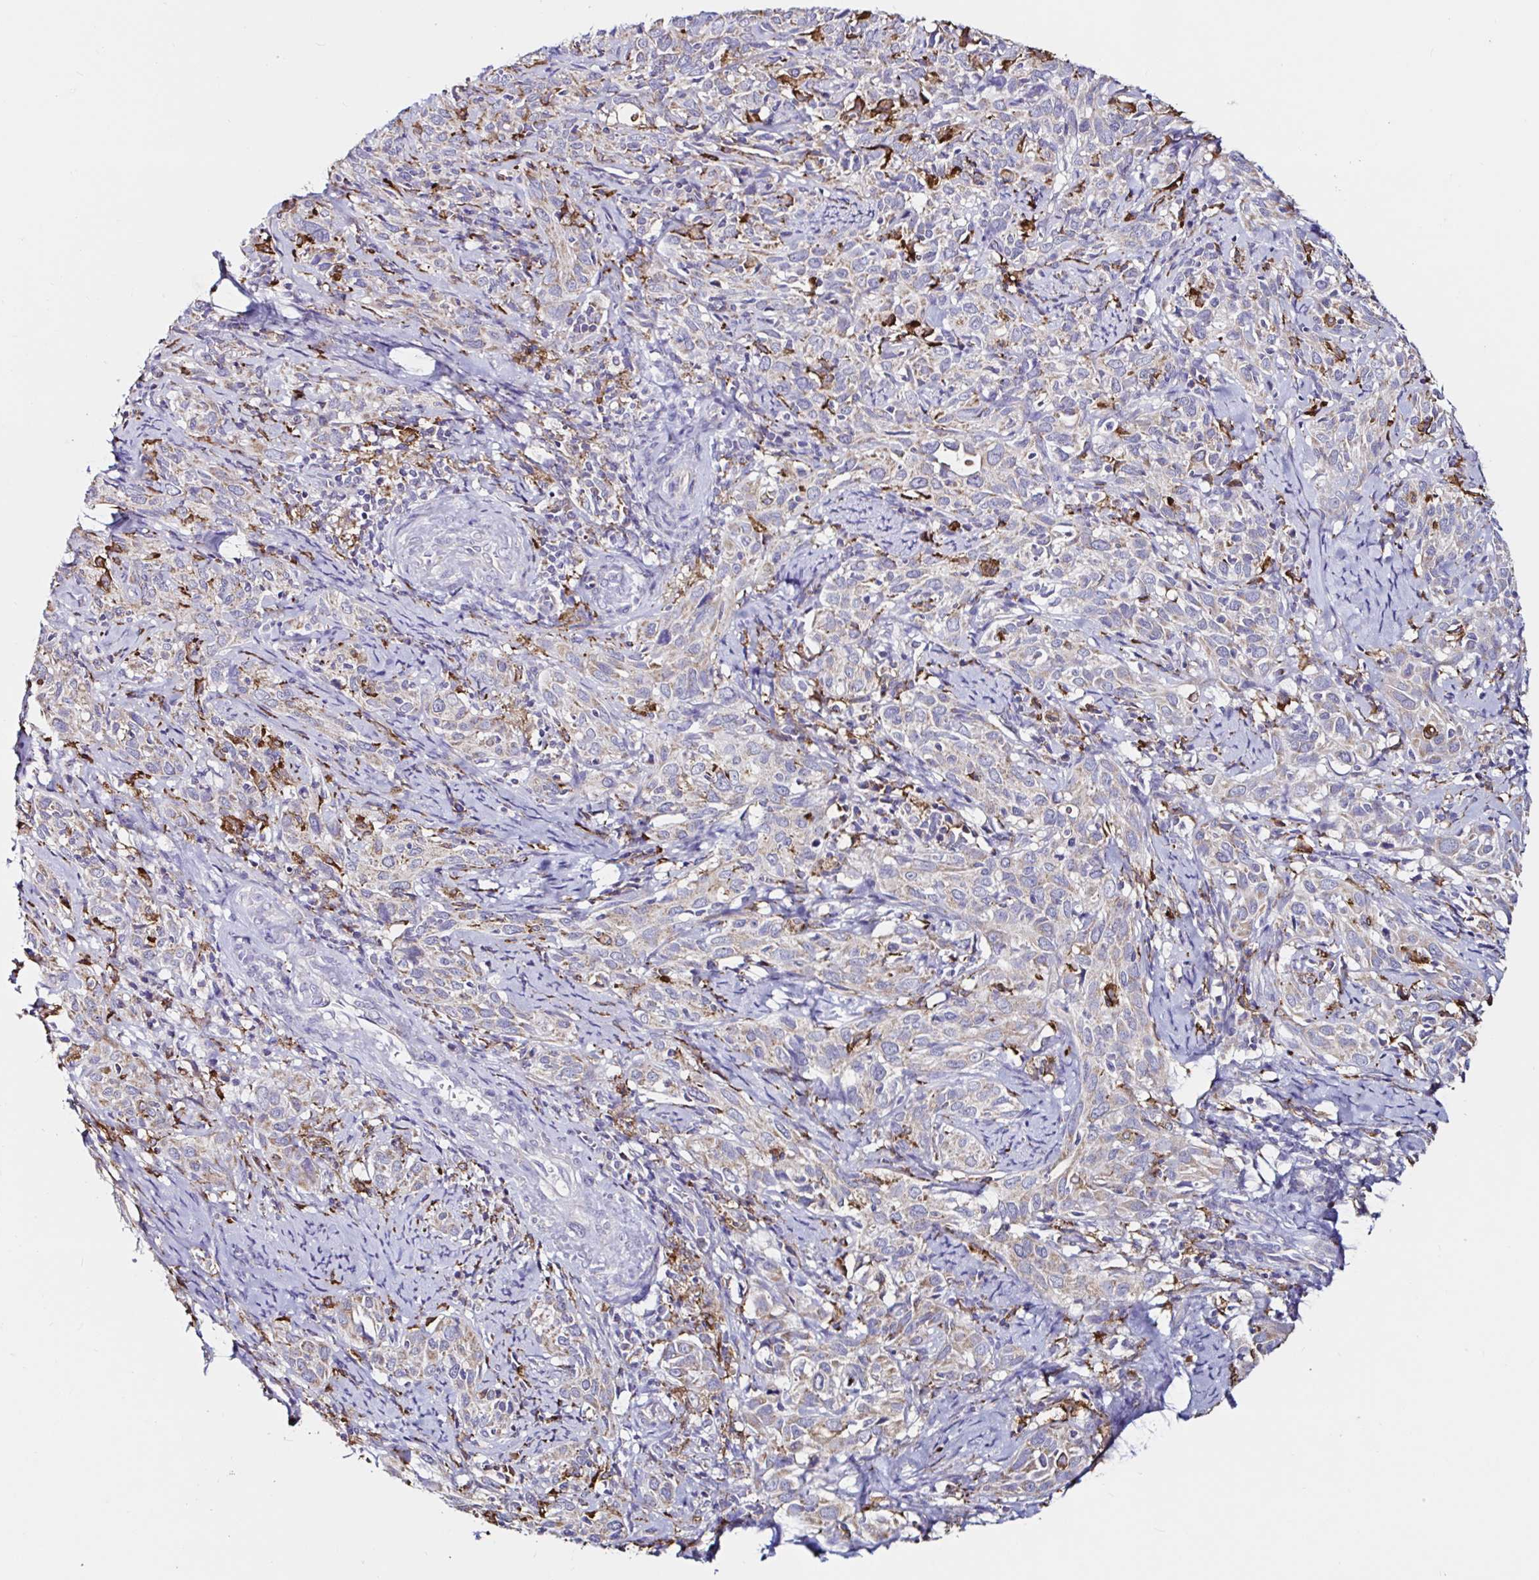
{"staining": {"intensity": "weak", "quantity": "25%-75%", "location": "cytoplasmic/membranous"}, "tissue": "cervical cancer", "cell_type": "Tumor cells", "image_type": "cancer", "snomed": [{"axis": "morphology", "description": "Normal tissue, NOS"}, {"axis": "morphology", "description": "Squamous cell carcinoma, NOS"}, {"axis": "topography", "description": "Cervix"}], "caption": "Brown immunohistochemical staining in cervical cancer (squamous cell carcinoma) displays weak cytoplasmic/membranous expression in about 25%-75% of tumor cells. The staining is performed using DAB (3,3'-diaminobenzidine) brown chromogen to label protein expression. The nuclei are counter-stained blue using hematoxylin.", "gene": "MSR1", "patient": {"sex": "female", "age": 51}}